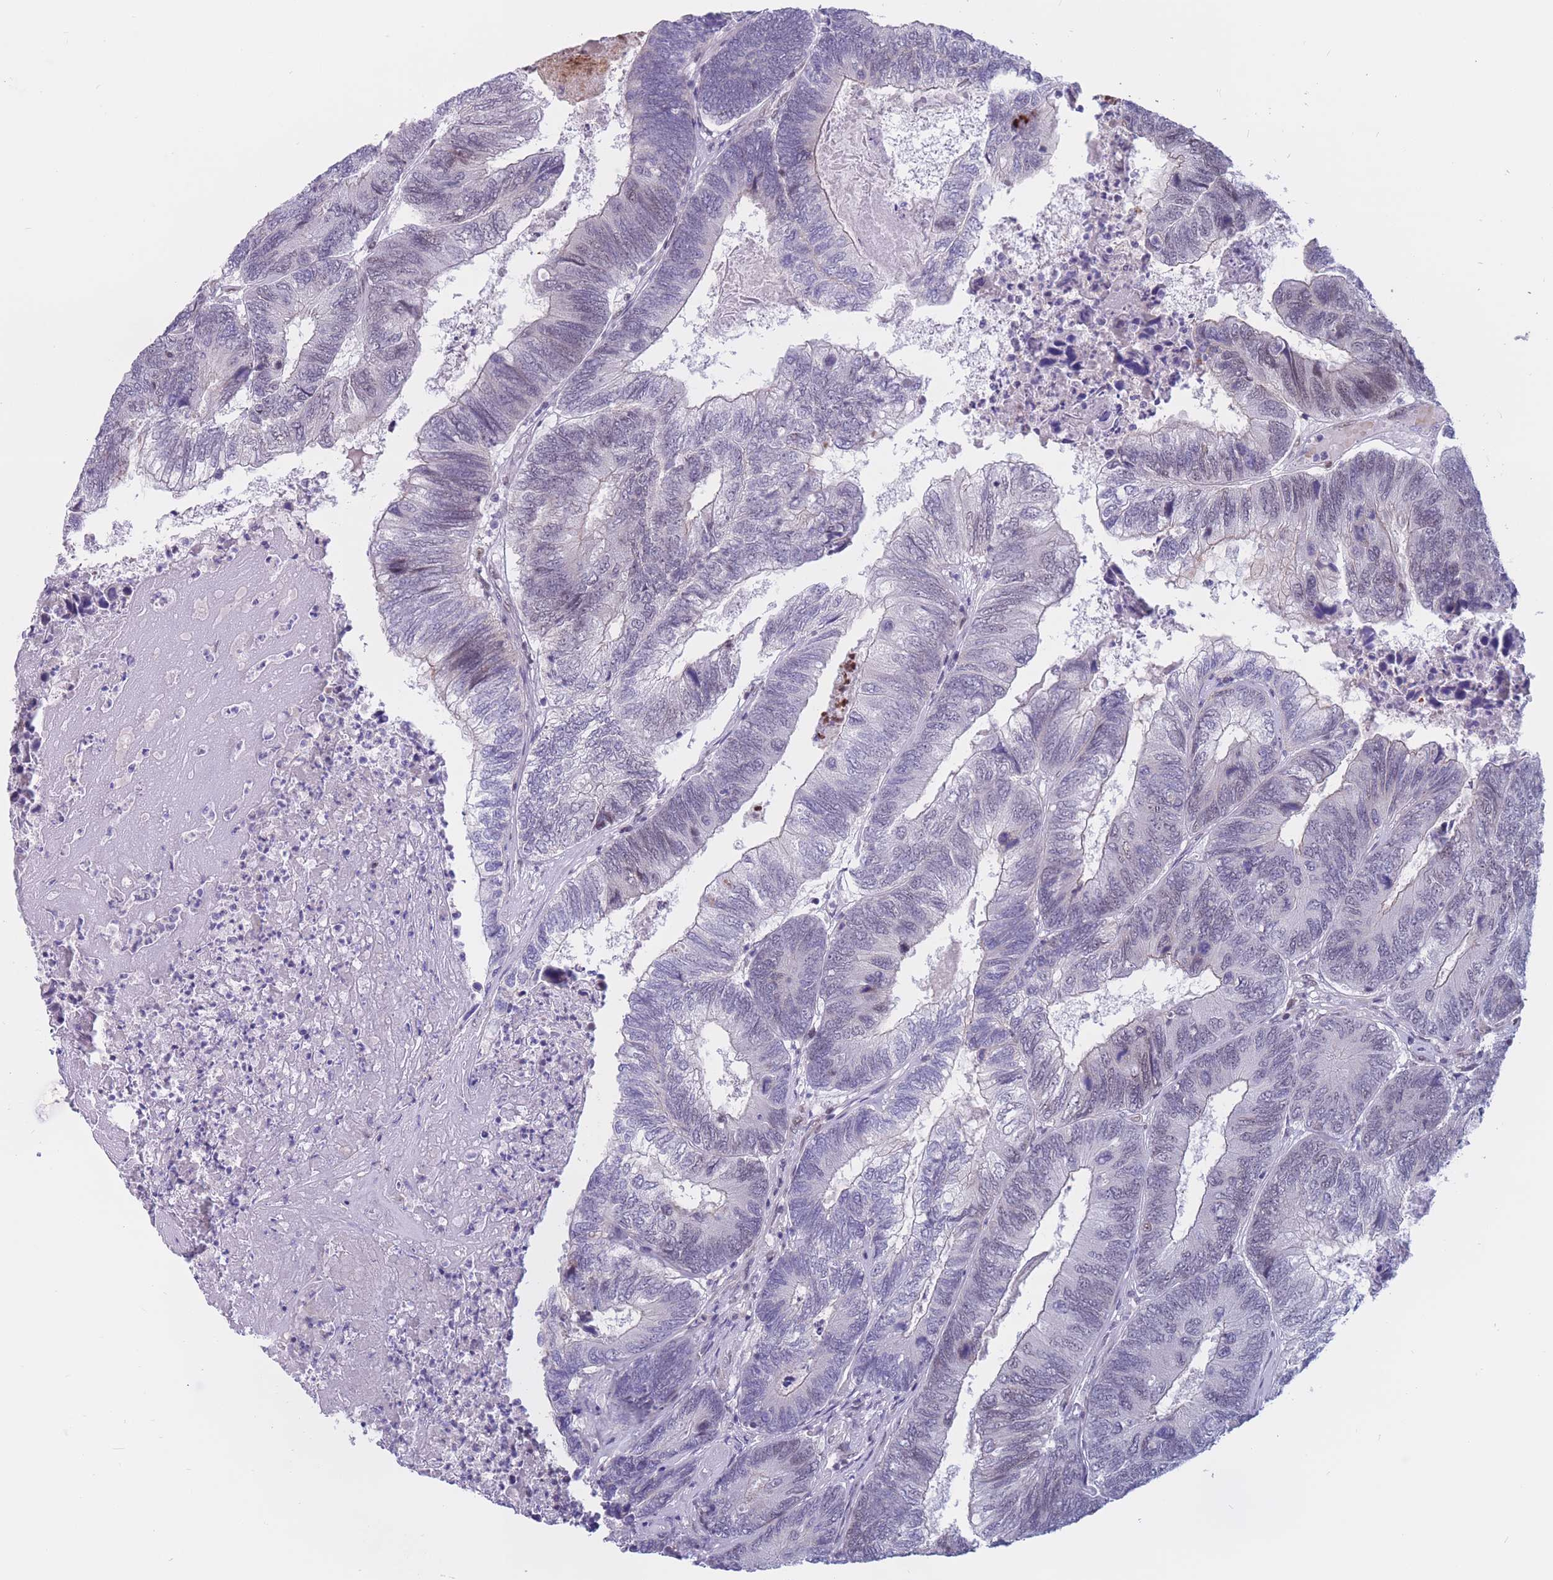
{"staining": {"intensity": "negative", "quantity": "none", "location": "none"}, "tissue": "colorectal cancer", "cell_type": "Tumor cells", "image_type": "cancer", "snomed": [{"axis": "morphology", "description": "Adenocarcinoma, NOS"}, {"axis": "topography", "description": "Colon"}], "caption": "This is a photomicrograph of immunohistochemistry staining of colorectal cancer, which shows no positivity in tumor cells.", "gene": "BCL9L", "patient": {"sex": "female", "age": 67}}